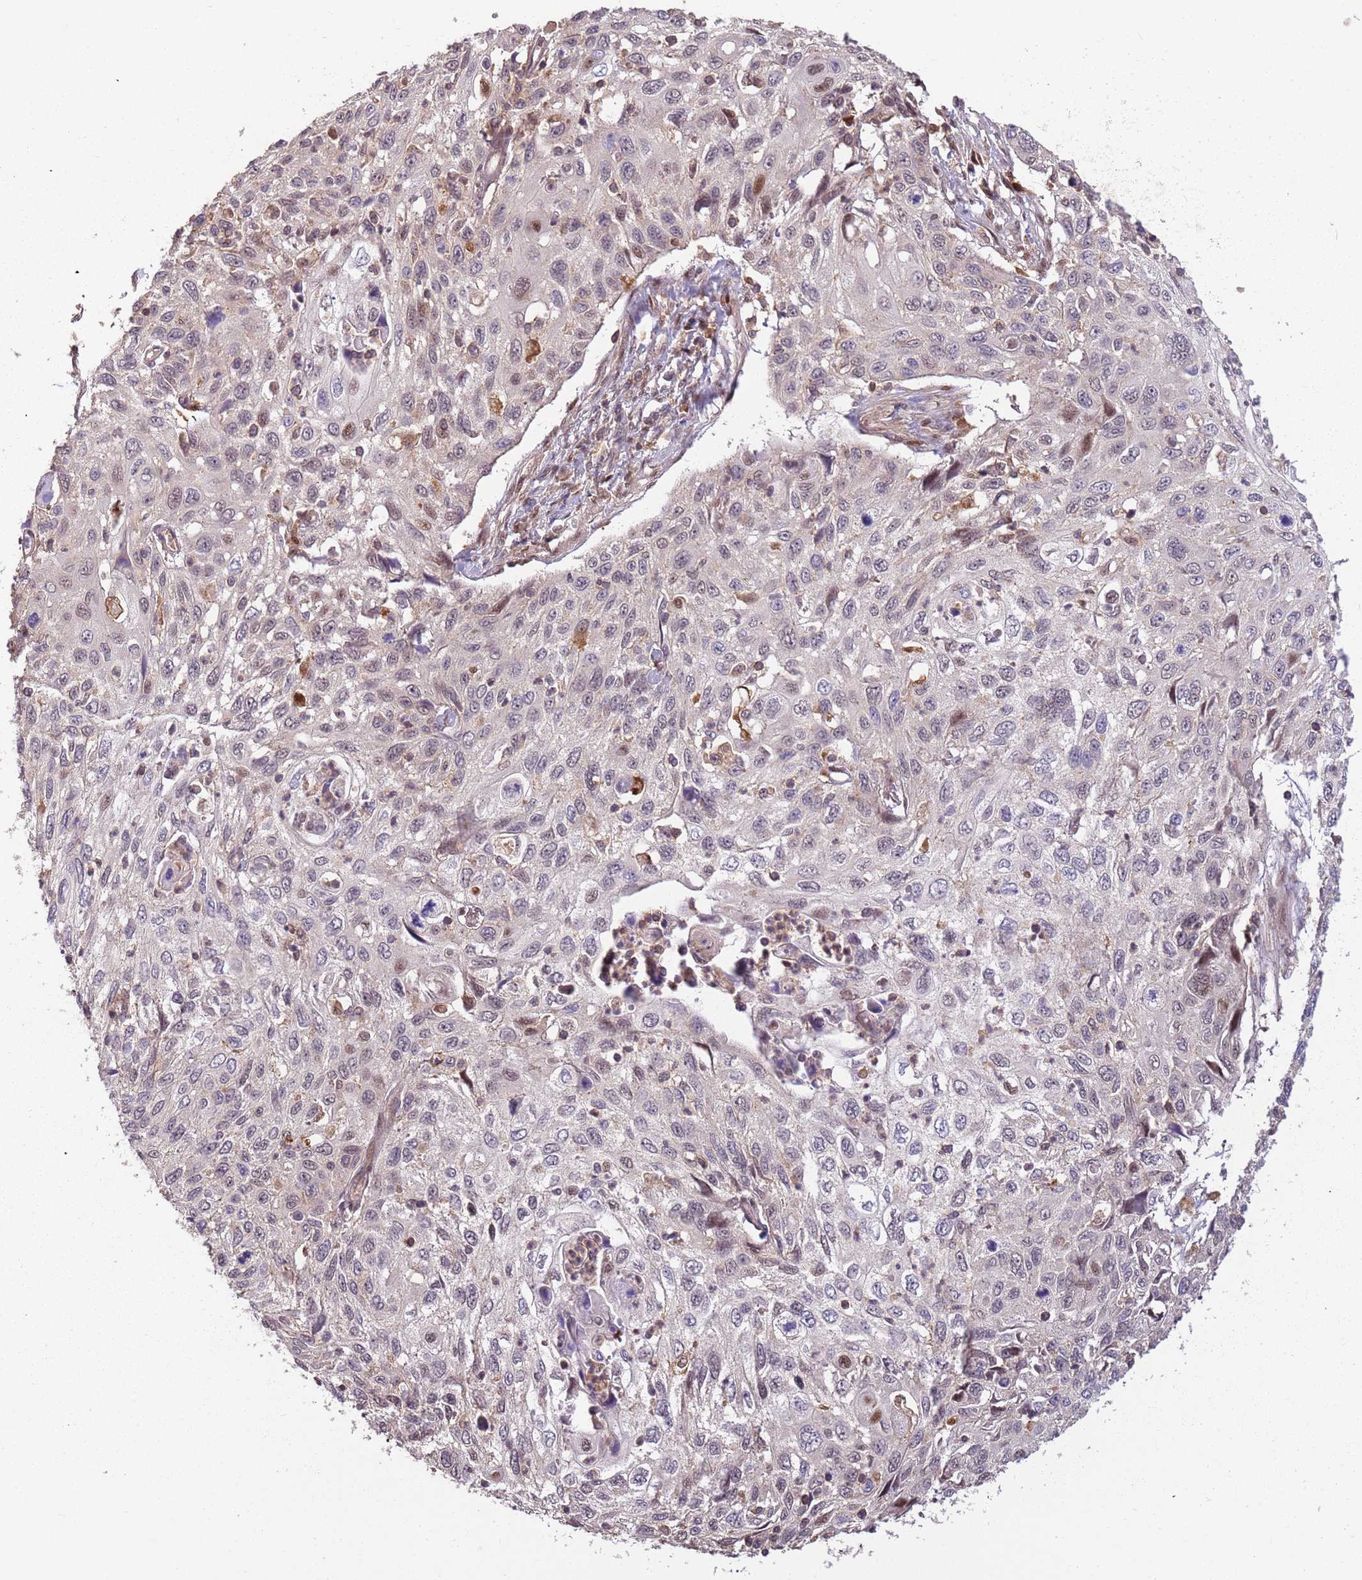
{"staining": {"intensity": "moderate", "quantity": "25%-75%", "location": "nuclear"}, "tissue": "cervical cancer", "cell_type": "Tumor cells", "image_type": "cancer", "snomed": [{"axis": "morphology", "description": "Squamous cell carcinoma, NOS"}, {"axis": "topography", "description": "Cervix"}], "caption": "The image exhibits a brown stain indicating the presence of a protein in the nuclear of tumor cells in cervical squamous cell carcinoma.", "gene": "GSTO2", "patient": {"sex": "female", "age": 70}}